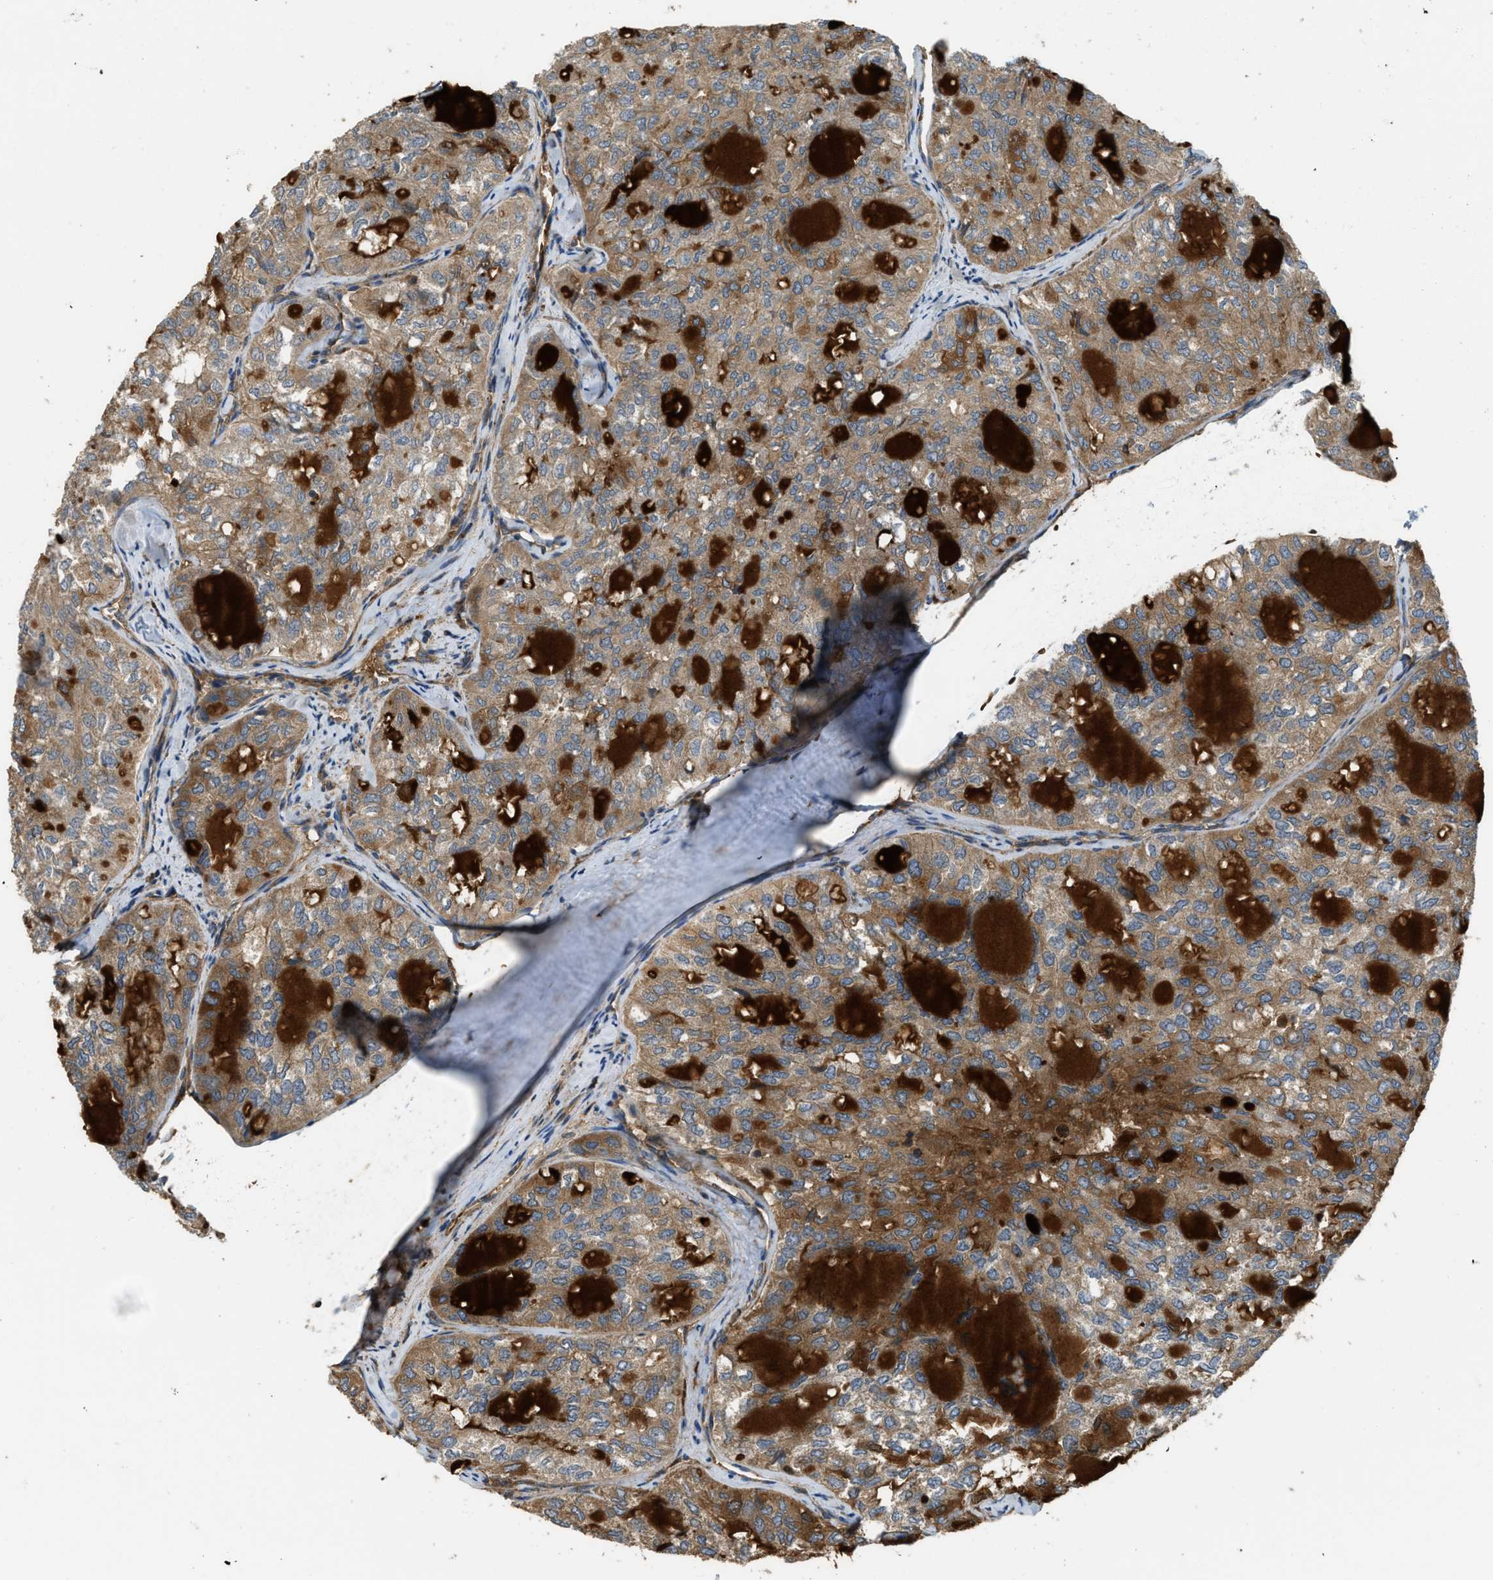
{"staining": {"intensity": "moderate", "quantity": ">75%", "location": "cytoplasmic/membranous"}, "tissue": "thyroid cancer", "cell_type": "Tumor cells", "image_type": "cancer", "snomed": [{"axis": "morphology", "description": "Follicular adenoma carcinoma, NOS"}, {"axis": "topography", "description": "Thyroid gland"}], "caption": "Tumor cells reveal medium levels of moderate cytoplasmic/membranous positivity in about >75% of cells in thyroid cancer.", "gene": "BAG4", "patient": {"sex": "male", "age": 75}}